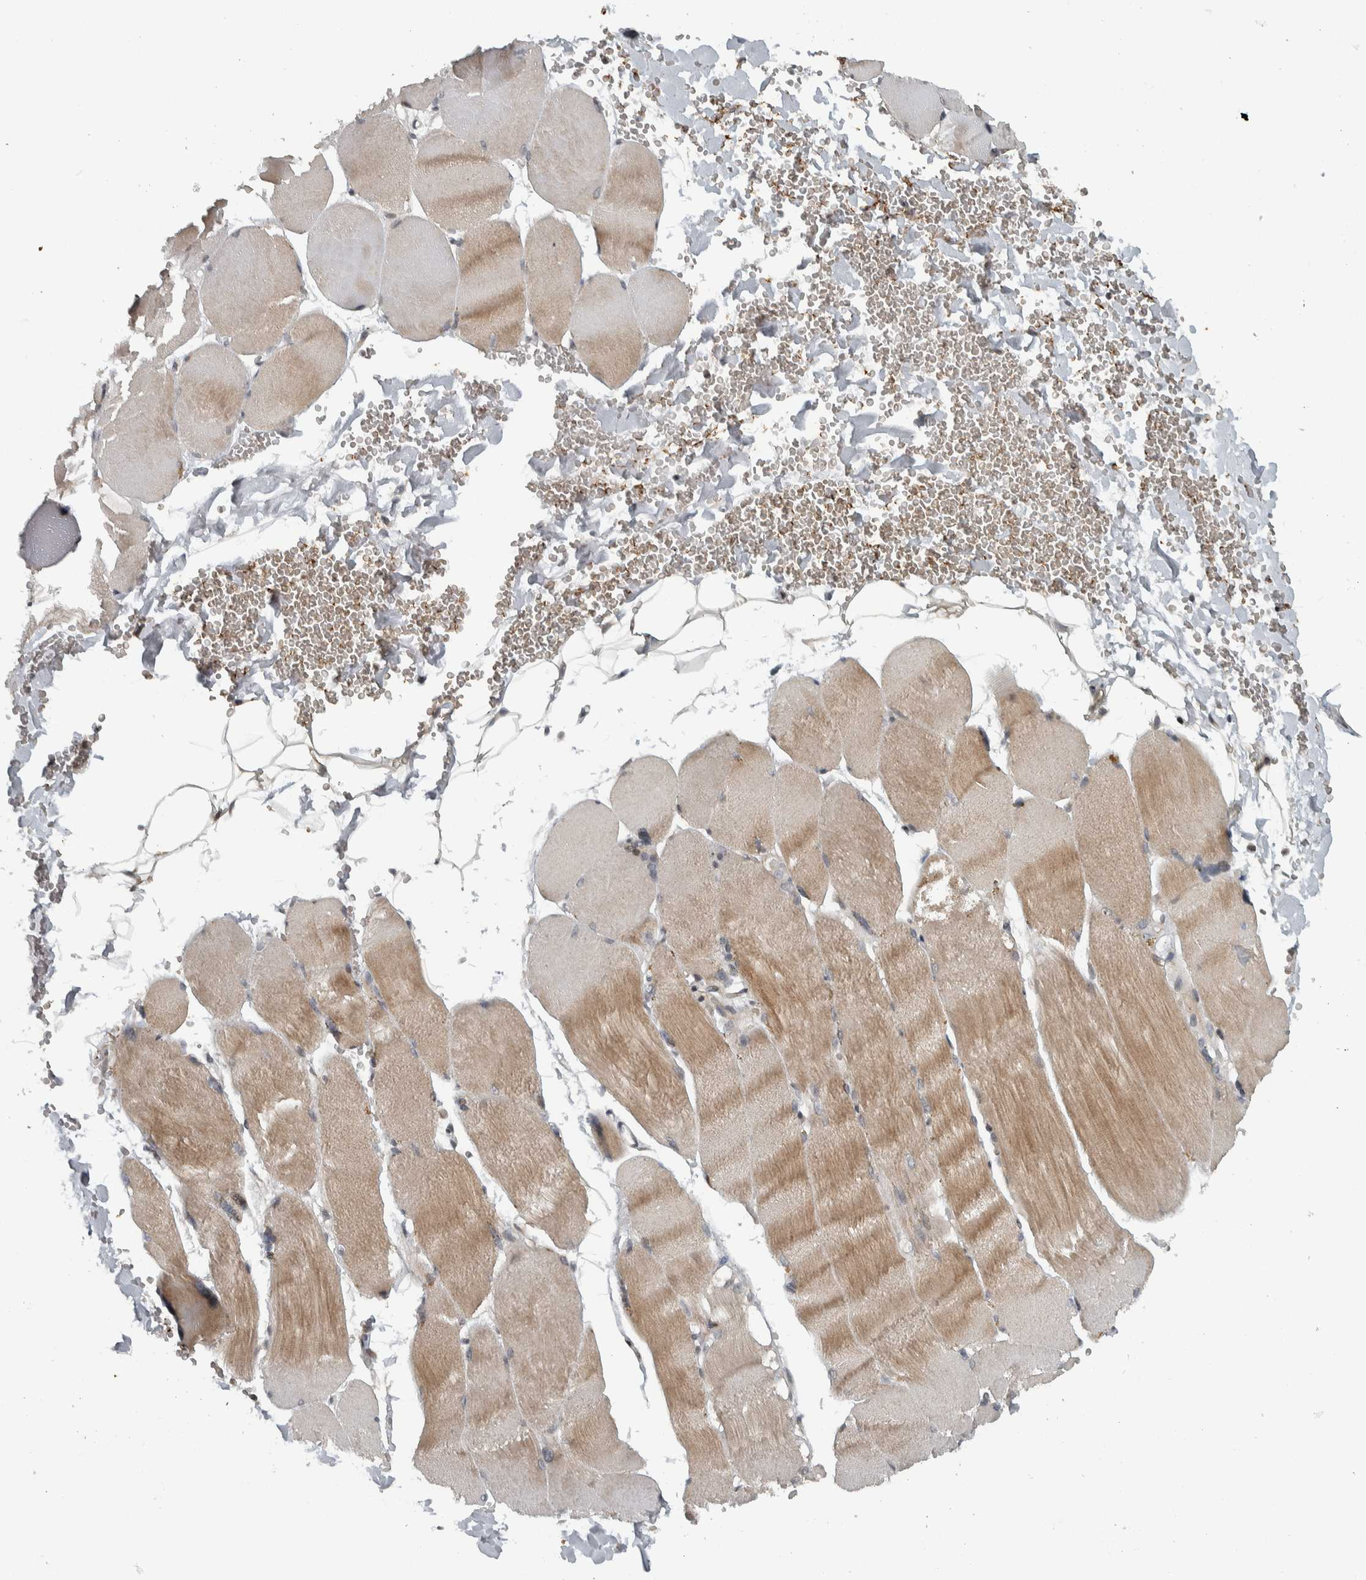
{"staining": {"intensity": "moderate", "quantity": "25%-75%", "location": "cytoplasmic/membranous"}, "tissue": "skeletal muscle", "cell_type": "Myocytes", "image_type": "normal", "snomed": [{"axis": "morphology", "description": "Normal tissue, NOS"}, {"axis": "topography", "description": "Skin"}, {"axis": "topography", "description": "Skeletal muscle"}], "caption": "Immunohistochemistry of benign human skeletal muscle shows medium levels of moderate cytoplasmic/membranous positivity in approximately 25%-75% of myocytes. (Brightfield microscopy of DAB IHC at high magnification).", "gene": "NAPG", "patient": {"sex": "male", "age": 83}}